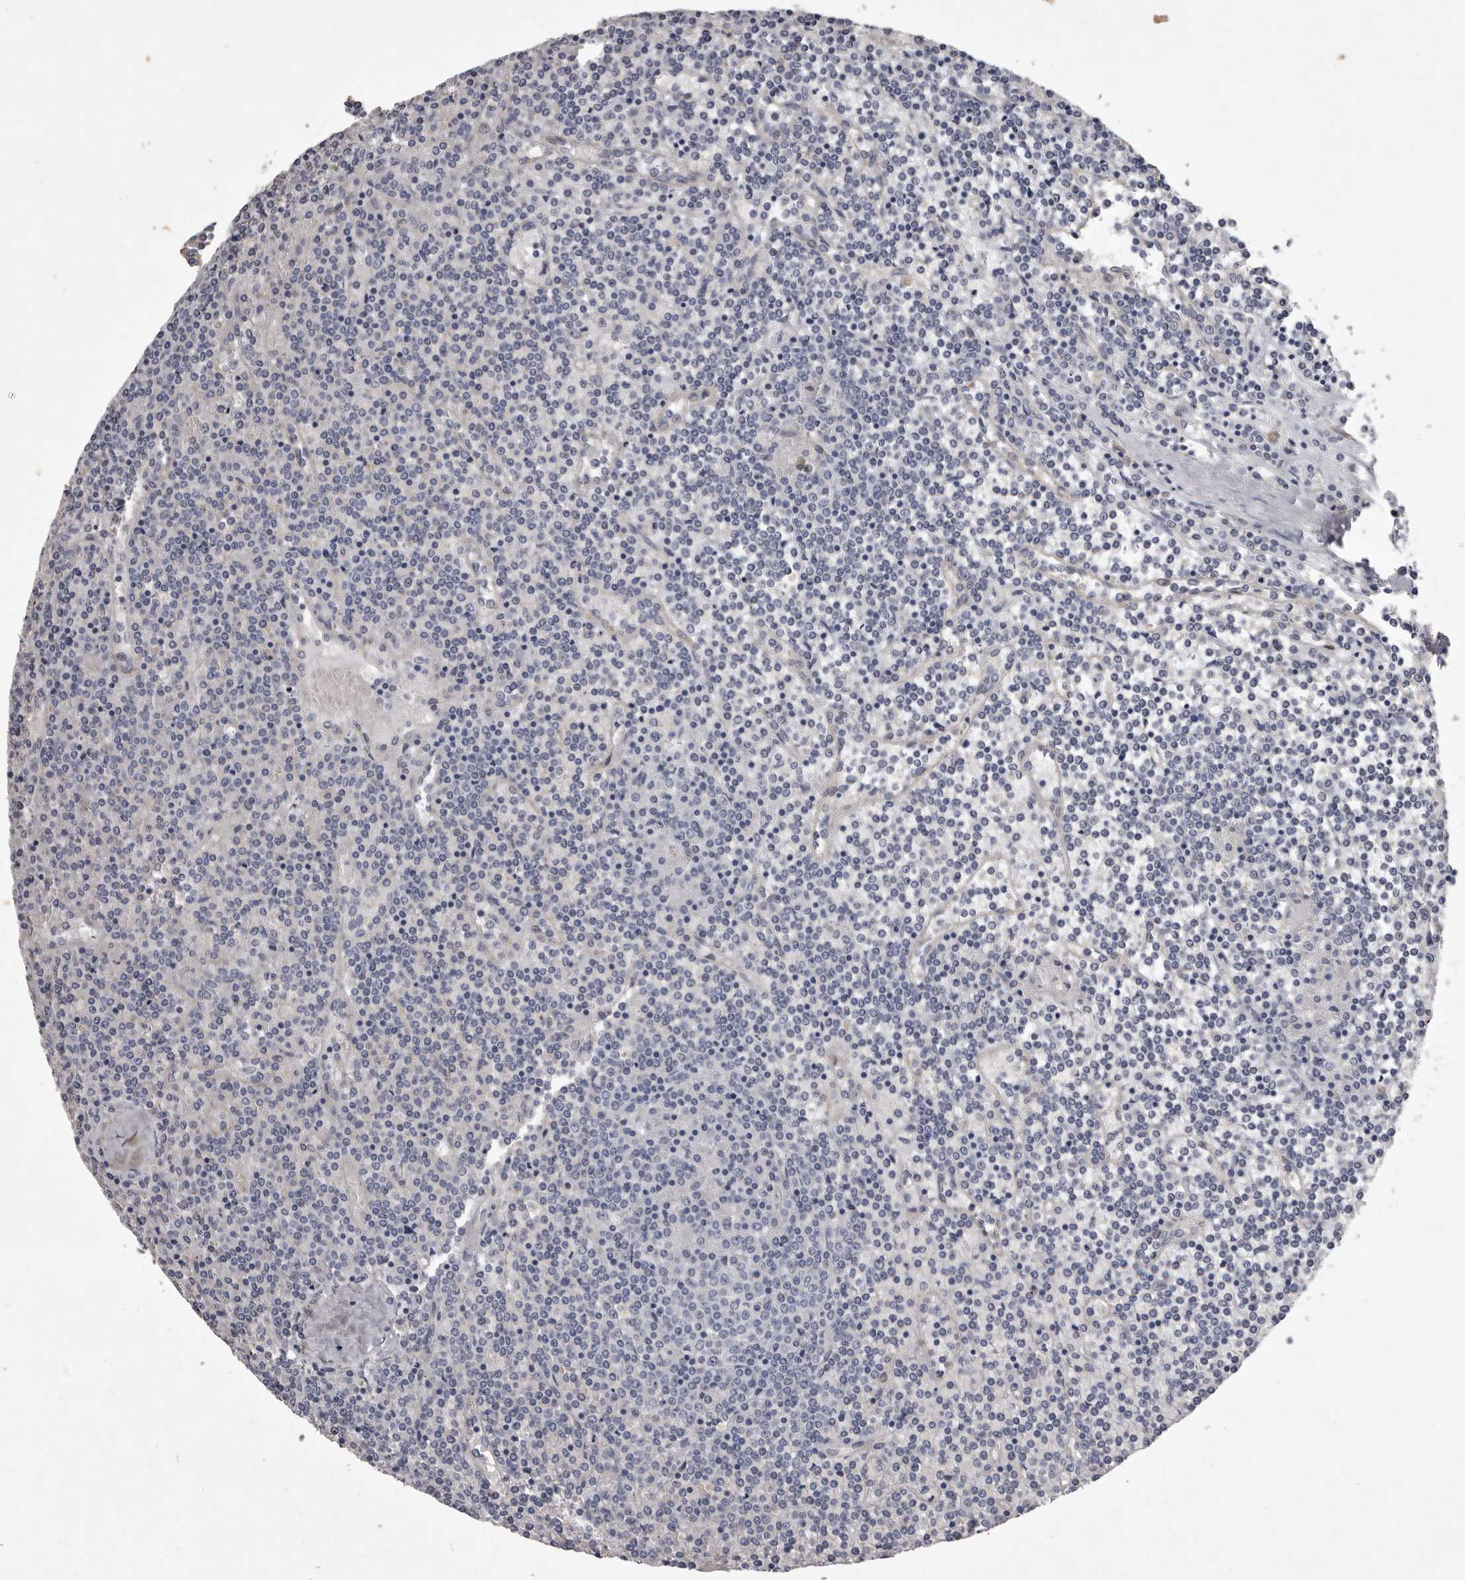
{"staining": {"intensity": "negative", "quantity": "none", "location": "none"}, "tissue": "lymphoma", "cell_type": "Tumor cells", "image_type": "cancer", "snomed": [{"axis": "morphology", "description": "Malignant lymphoma, non-Hodgkin's type, Low grade"}, {"axis": "topography", "description": "Spleen"}], "caption": "Human lymphoma stained for a protein using immunohistochemistry (IHC) displays no positivity in tumor cells.", "gene": "NKAIN4", "patient": {"sex": "female", "age": 19}}